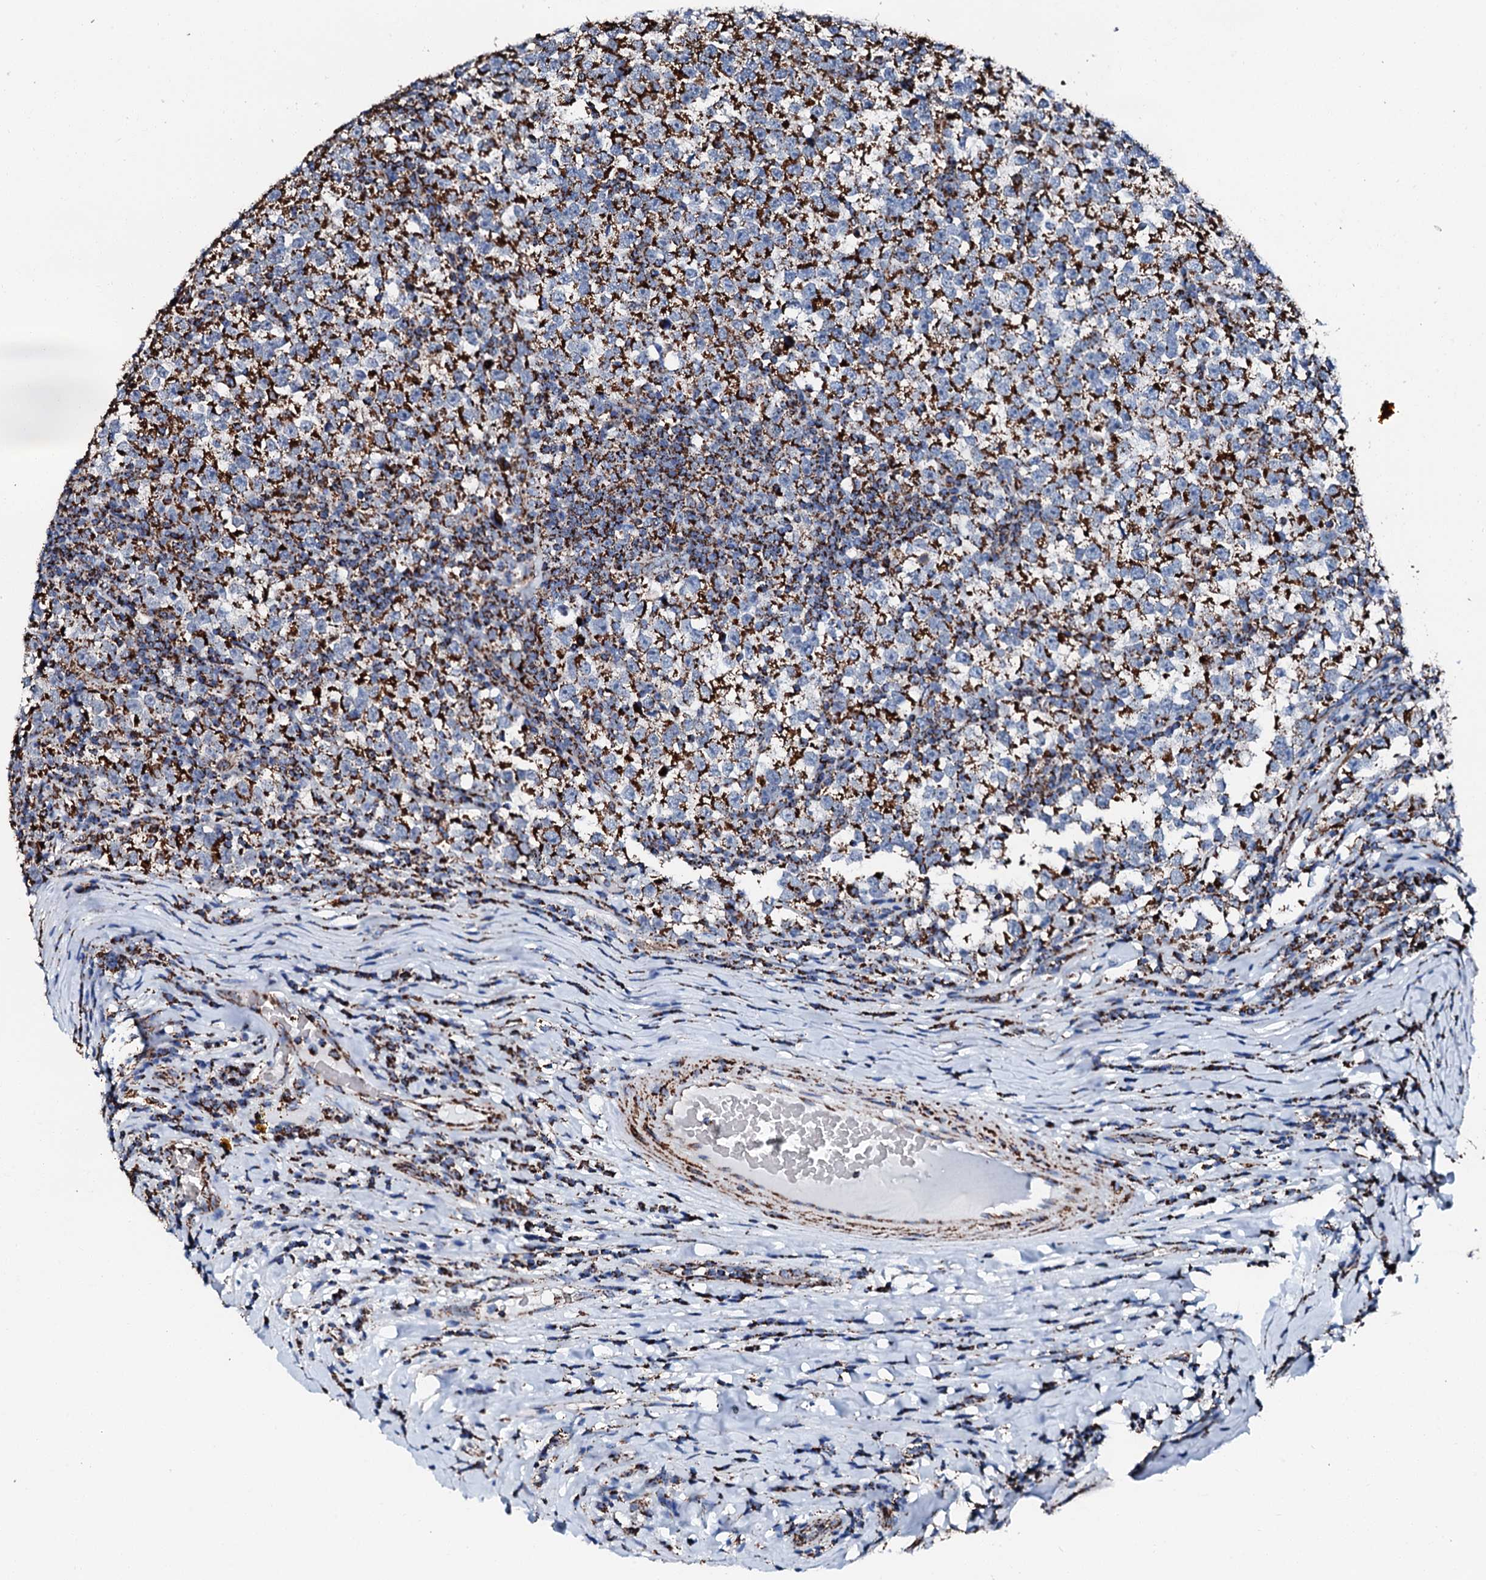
{"staining": {"intensity": "strong", "quantity": ">75%", "location": "cytoplasmic/membranous"}, "tissue": "testis cancer", "cell_type": "Tumor cells", "image_type": "cancer", "snomed": [{"axis": "morphology", "description": "Normal tissue, NOS"}, {"axis": "morphology", "description": "Seminoma, NOS"}, {"axis": "topography", "description": "Testis"}], "caption": "Testis cancer stained with immunohistochemistry (IHC) shows strong cytoplasmic/membranous positivity in approximately >75% of tumor cells.", "gene": "HADH", "patient": {"sex": "male", "age": 43}}